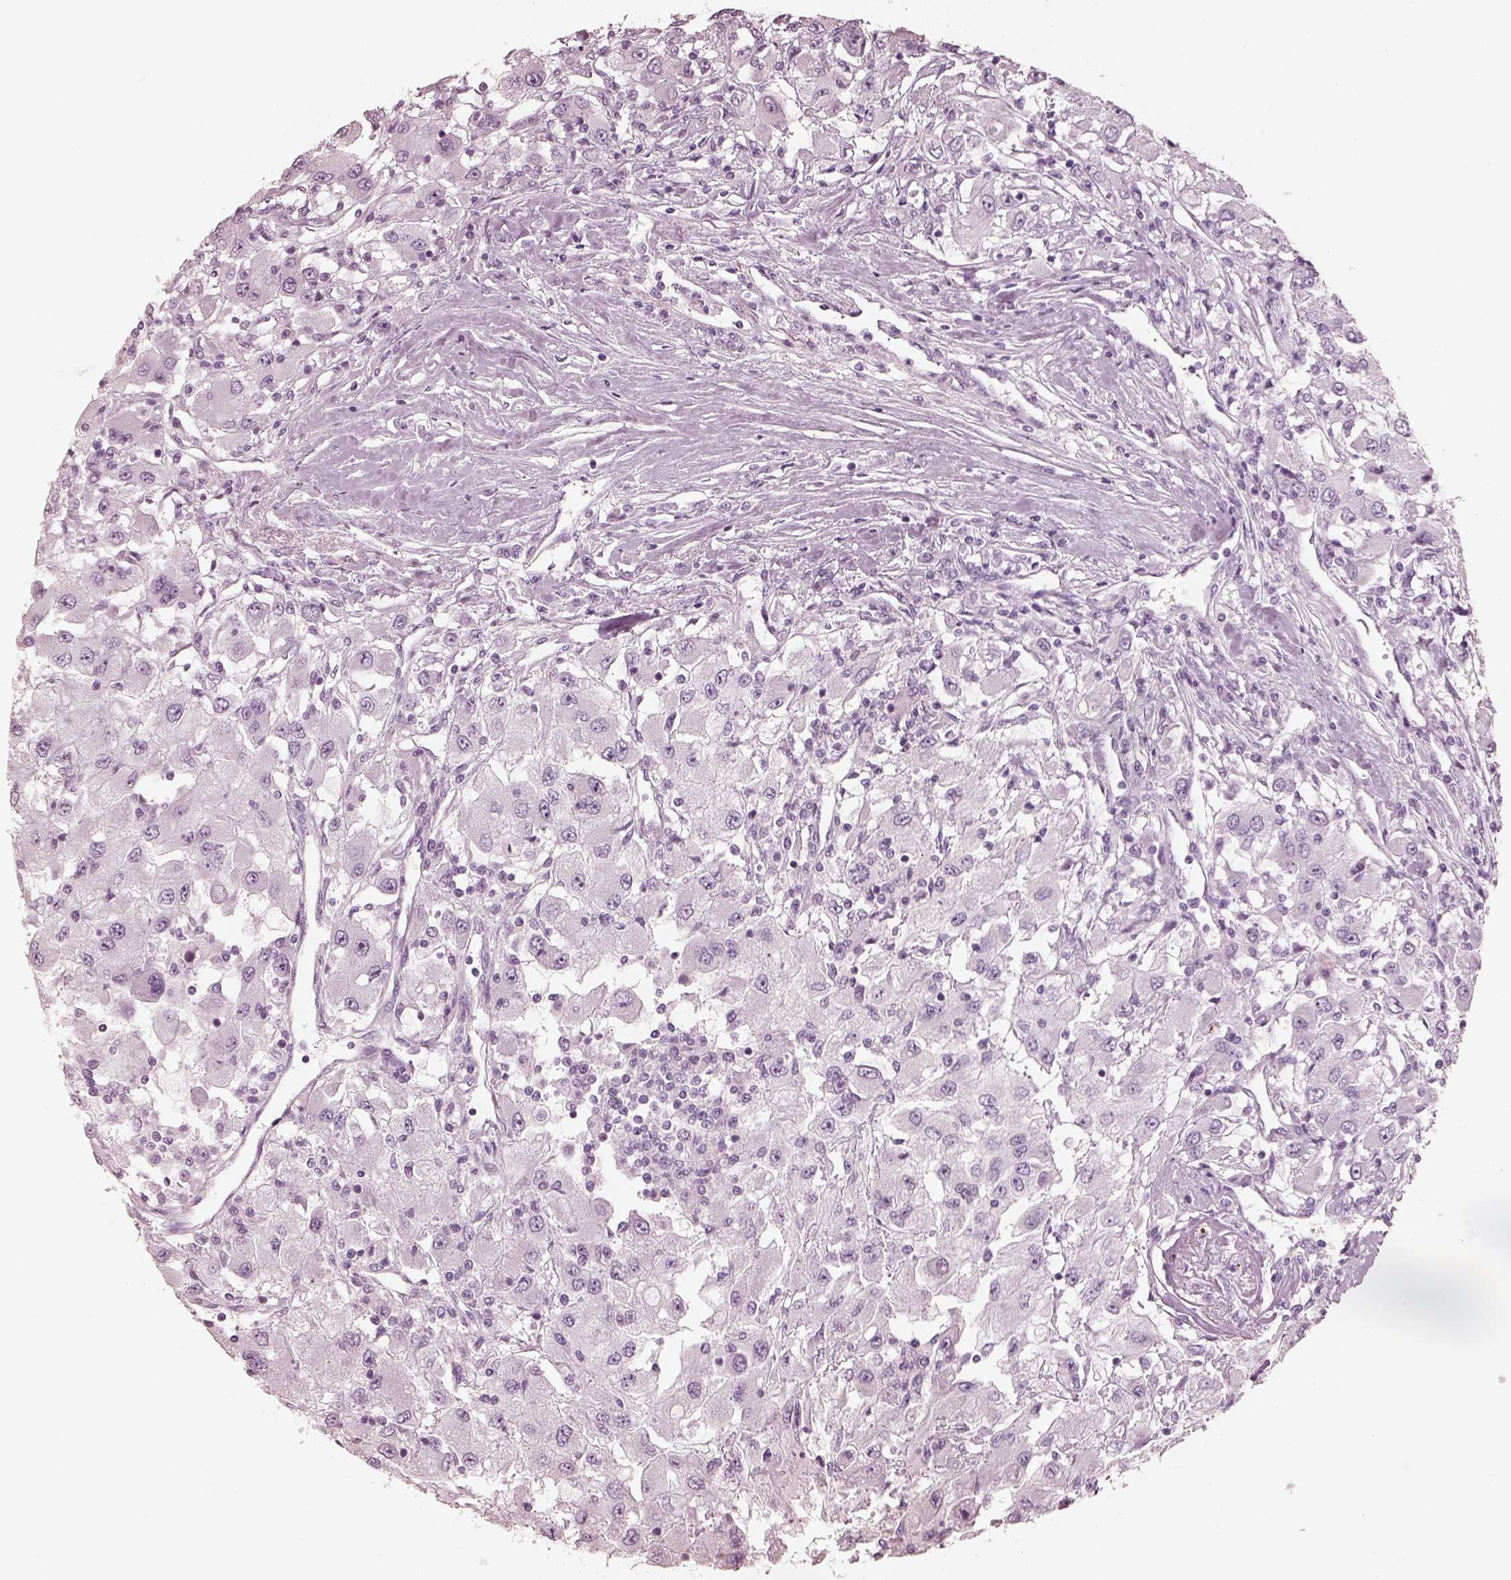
{"staining": {"intensity": "negative", "quantity": "none", "location": "none"}, "tissue": "renal cancer", "cell_type": "Tumor cells", "image_type": "cancer", "snomed": [{"axis": "morphology", "description": "Adenocarcinoma, NOS"}, {"axis": "topography", "description": "Kidney"}], "caption": "Tumor cells show no significant protein expression in renal adenocarcinoma.", "gene": "PON3", "patient": {"sex": "female", "age": 67}}